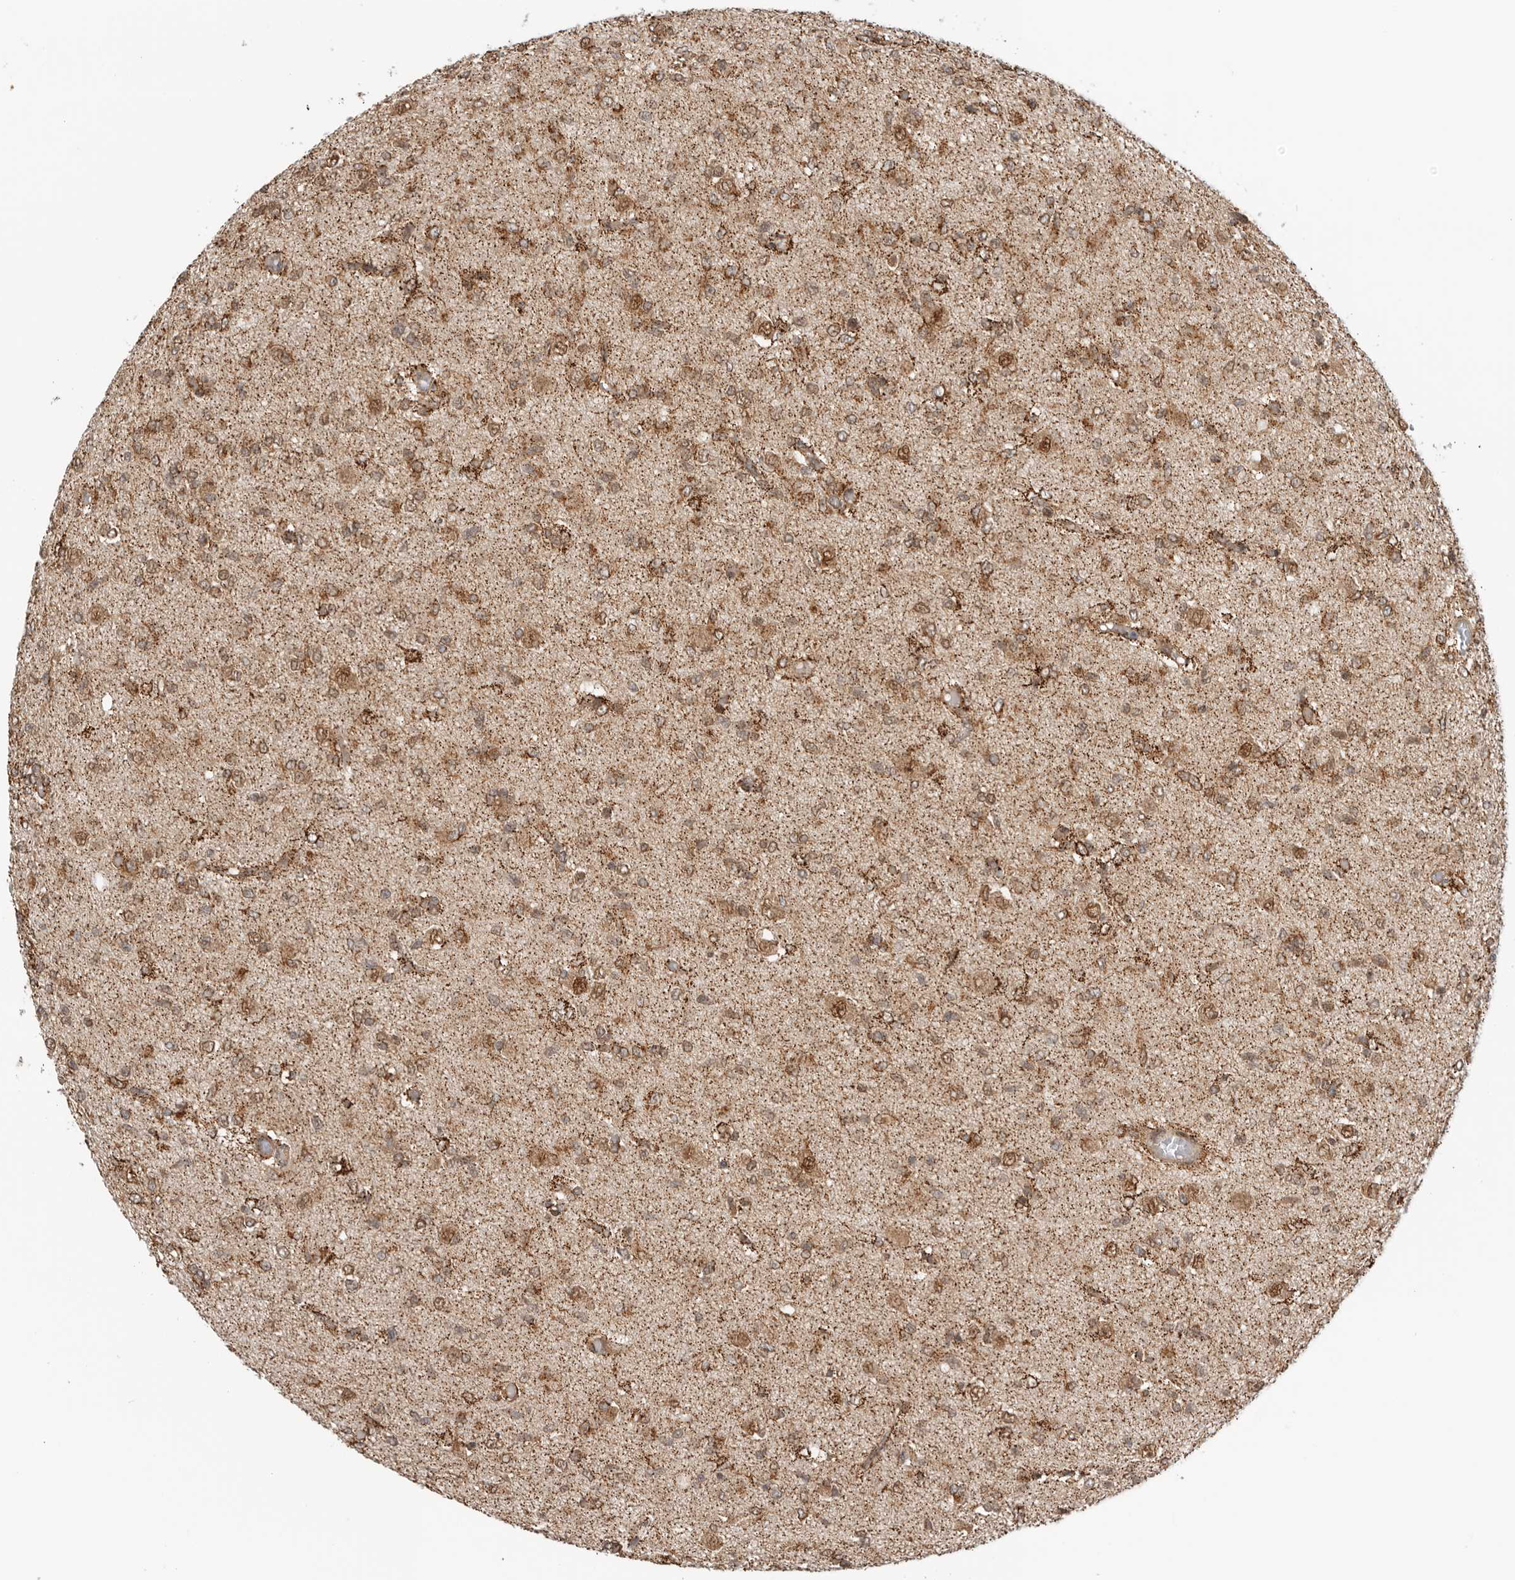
{"staining": {"intensity": "moderate", "quantity": ">75%", "location": "cytoplasmic/membranous,nuclear"}, "tissue": "glioma", "cell_type": "Tumor cells", "image_type": "cancer", "snomed": [{"axis": "morphology", "description": "Glioma, malignant, High grade"}, {"axis": "topography", "description": "Brain"}], "caption": "The histopathology image displays staining of malignant high-grade glioma, revealing moderate cytoplasmic/membranous and nuclear protein staining (brown color) within tumor cells.", "gene": "DCAF8", "patient": {"sex": "female", "age": 59}}